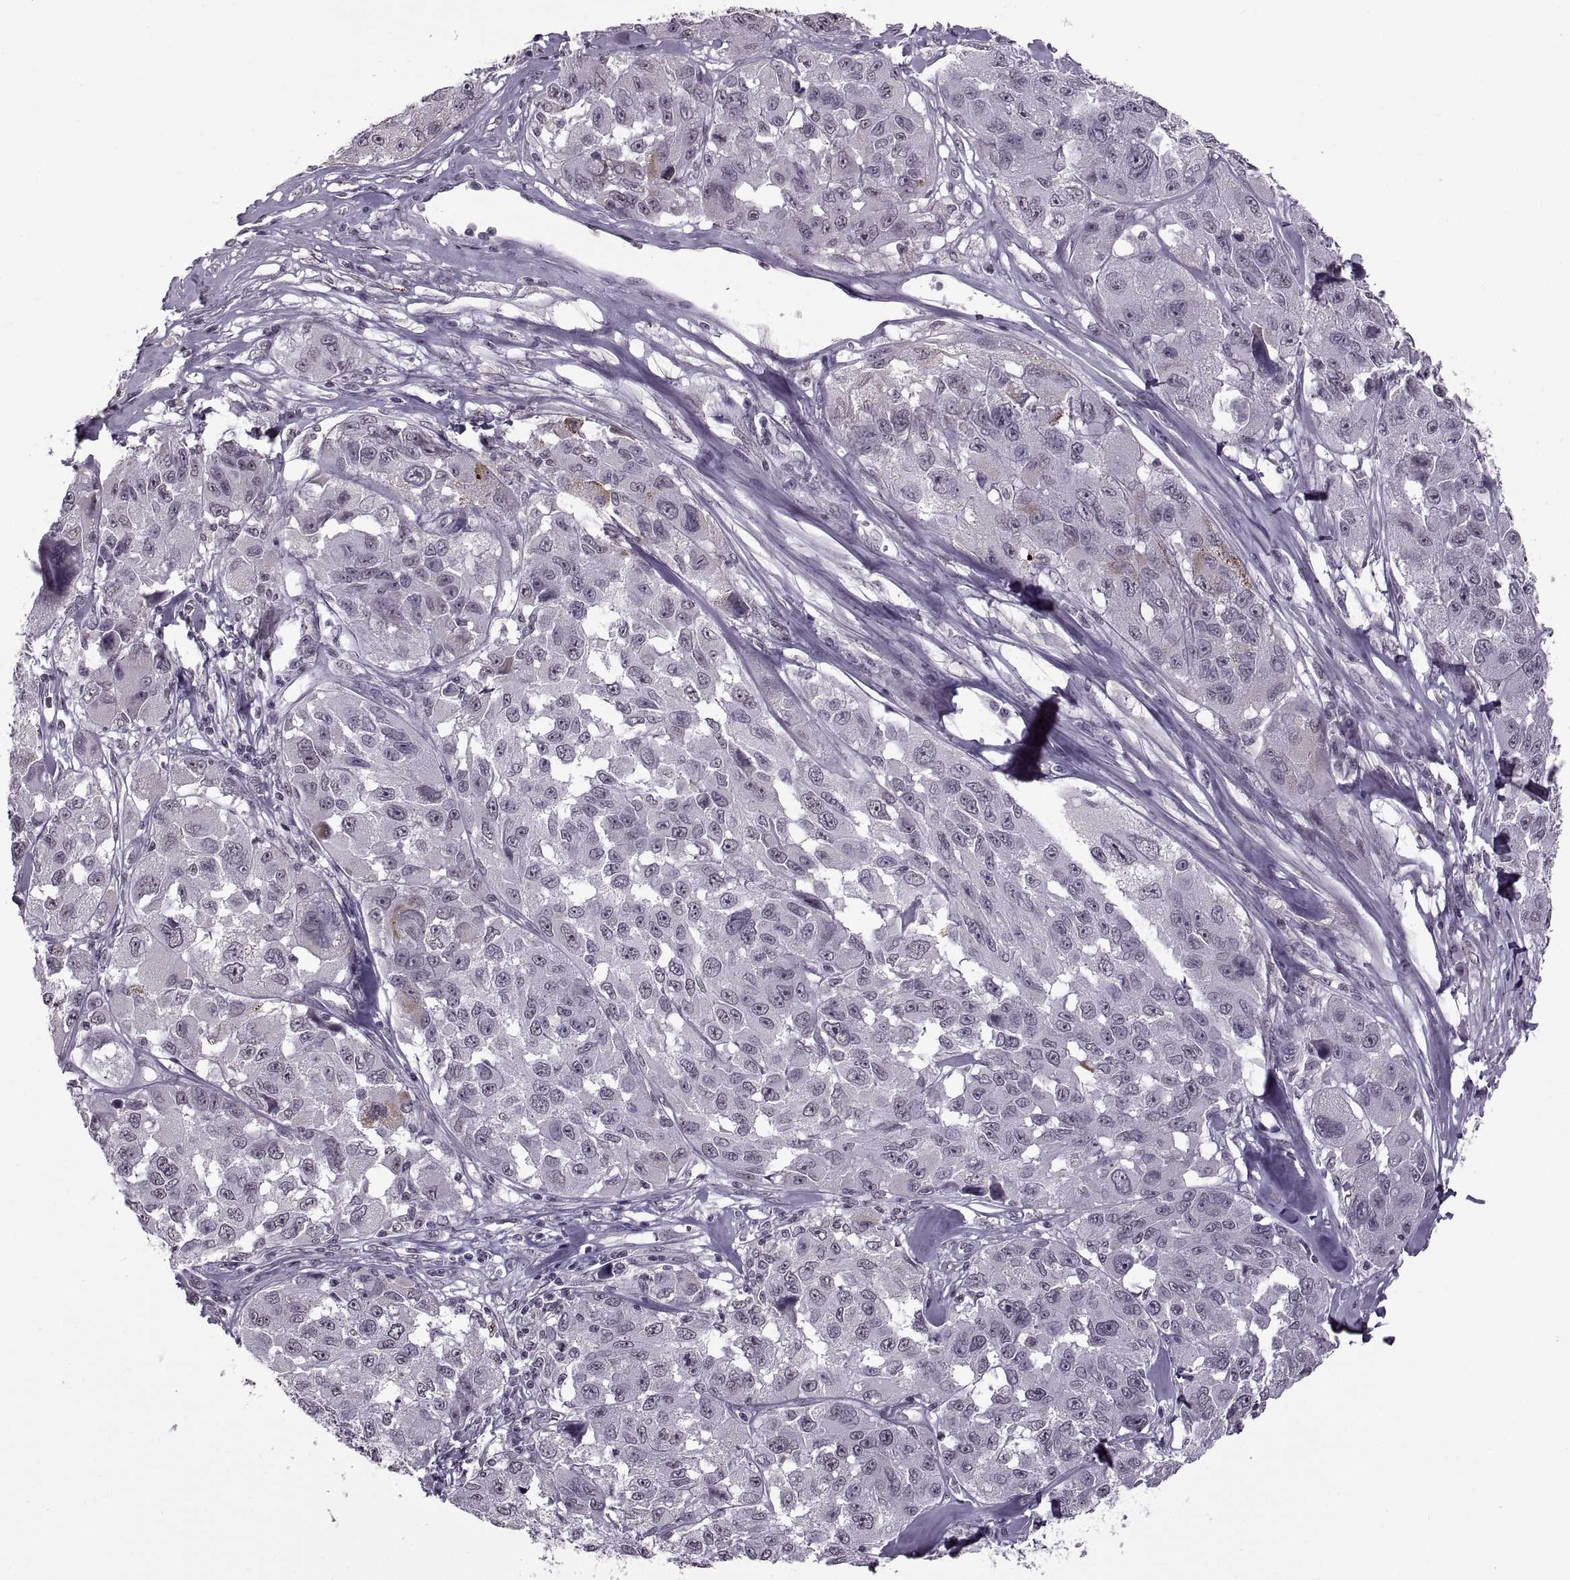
{"staining": {"intensity": "negative", "quantity": "none", "location": "none"}, "tissue": "melanoma", "cell_type": "Tumor cells", "image_type": "cancer", "snomed": [{"axis": "morphology", "description": "Malignant melanoma, NOS"}, {"axis": "topography", "description": "Skin"}], "caption": "IHC of human malignant melanoma displays no positivity in tumor cells.", "gene": "OTP", "patient": {"sex": "female", "age": 66}}